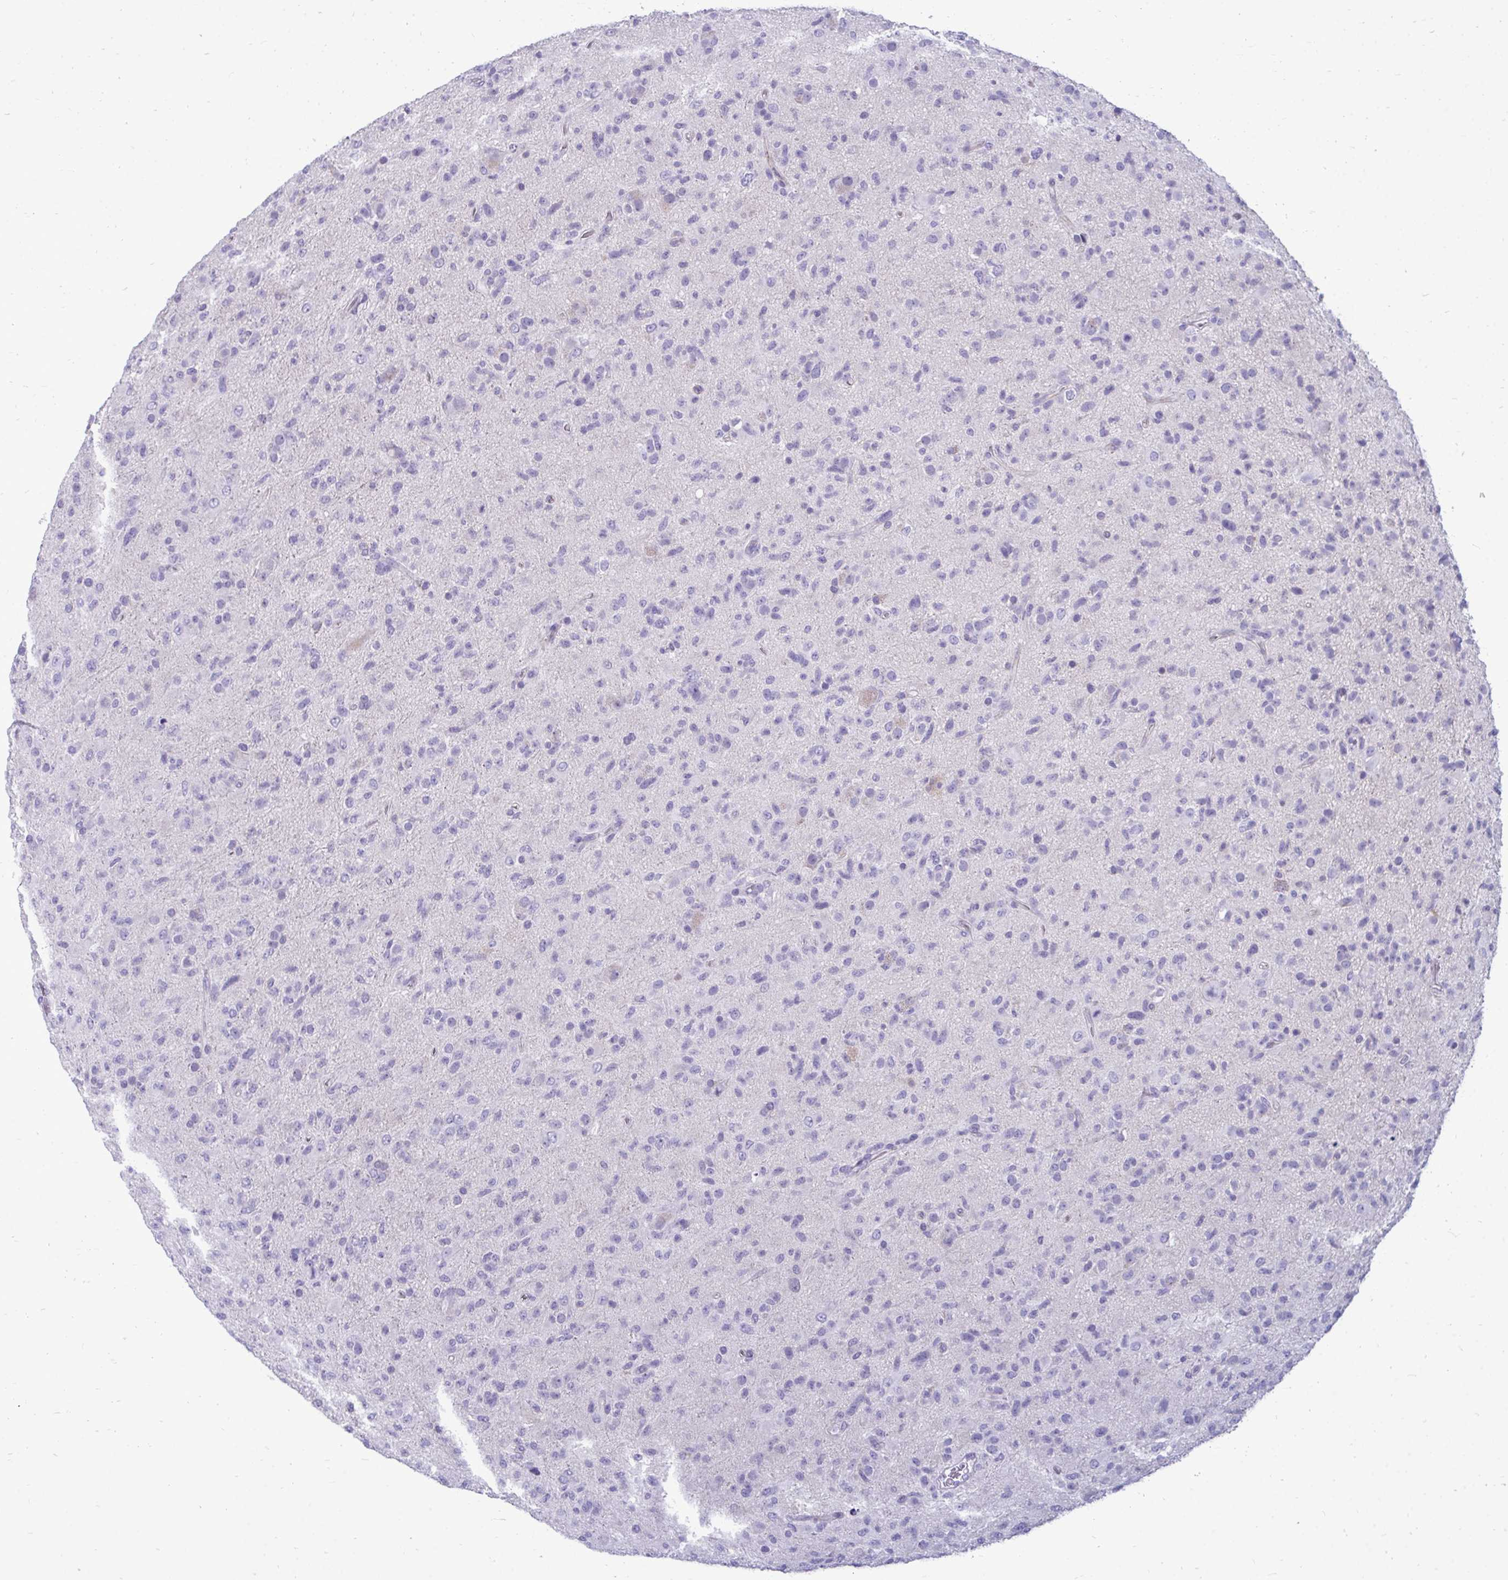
{"staining": {"intensity": "negative", "quantity": "none", "location": "none"}, "tissue": "glioma", "cell_type": "Tumor cells", "image_type": "cancer", "snomed": [{"axis": "morphology", "description": "Glioma, malignant, Low grade"}, {"axis": "topography", "description": "Brain"}], "caption": "Protein analysis of malignant glioma (low-grade) reveals no significant expression in tumor cells.", "gene": "FABP3", "patient": {"sex": "male", "age": 65}}